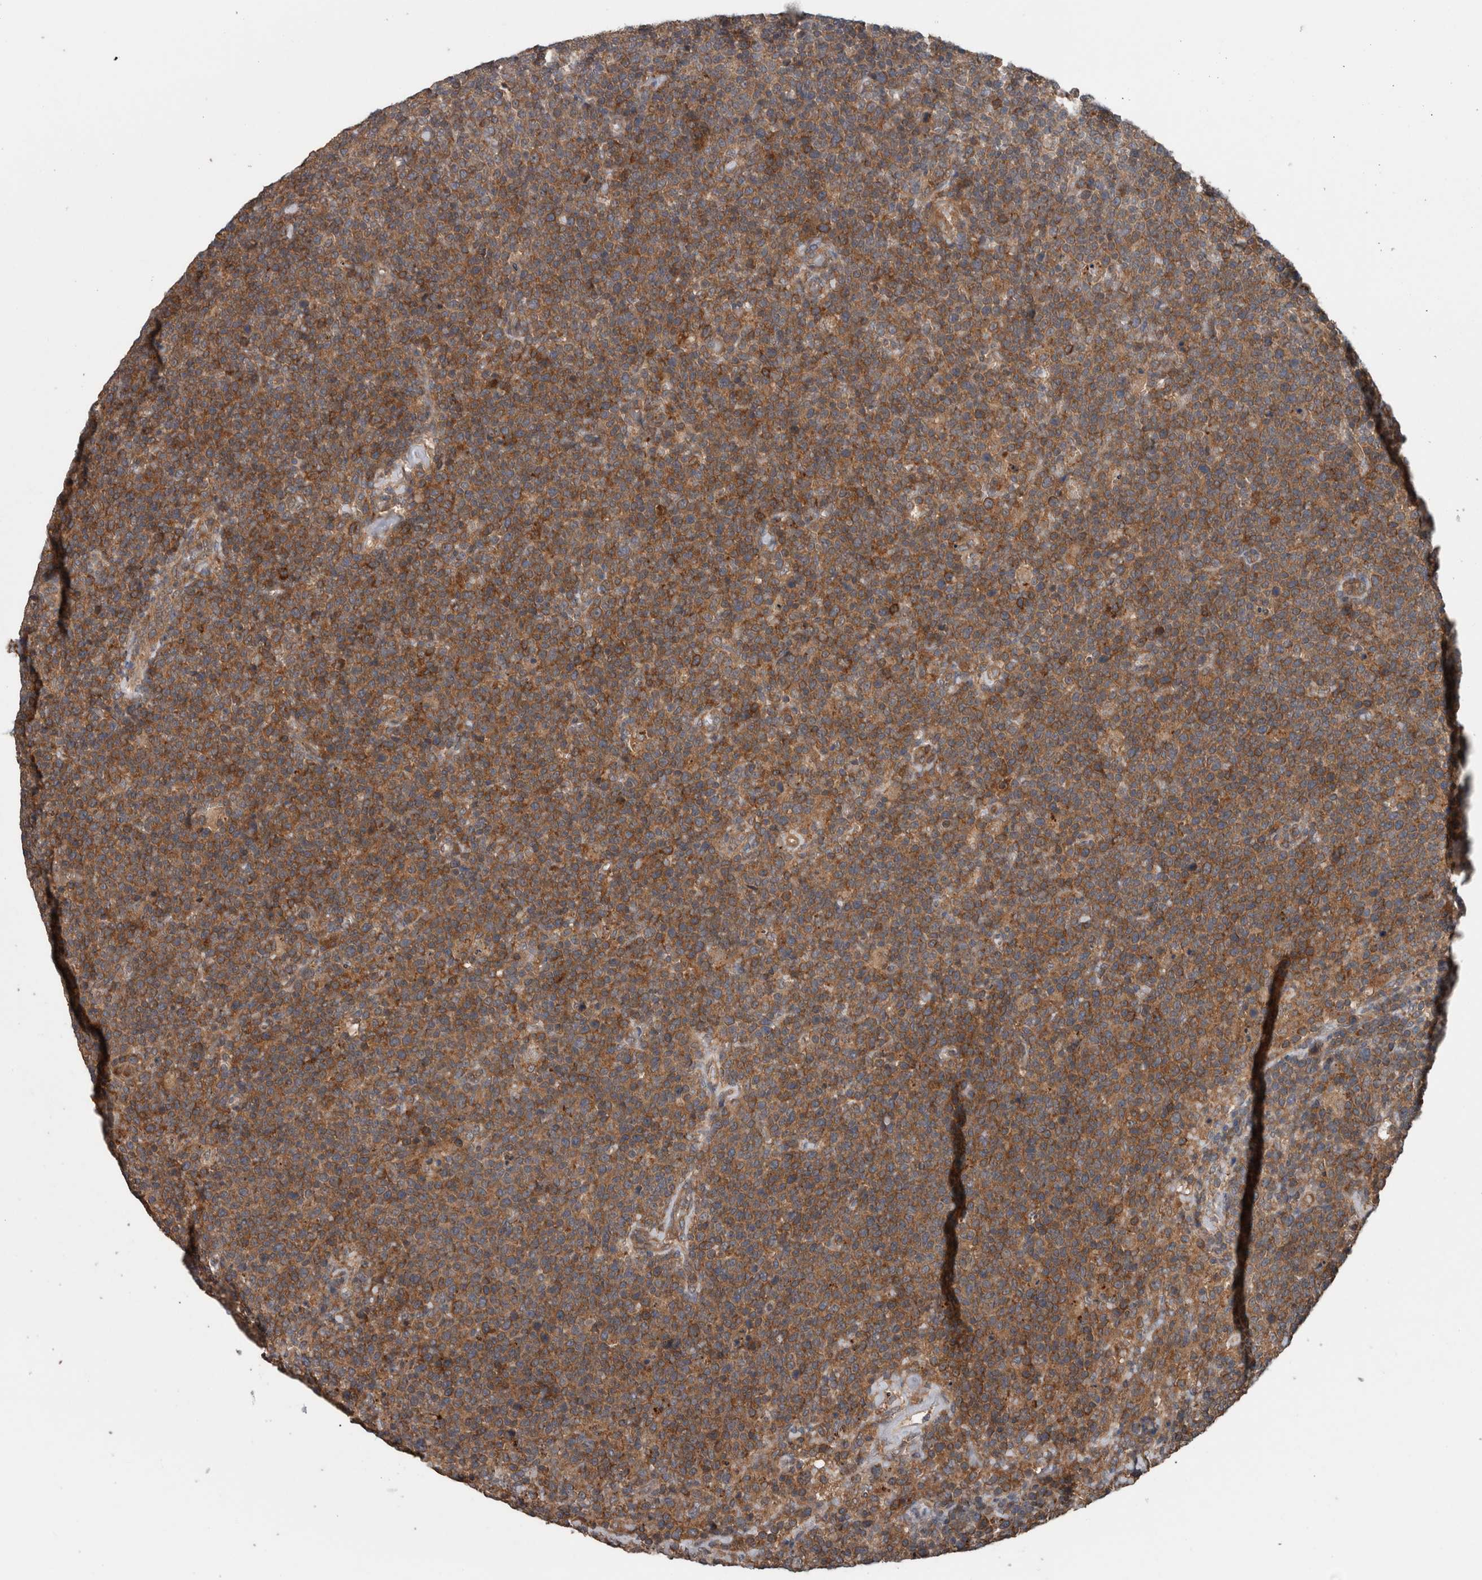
{"staining": {"intensity": "moderate", "quantity": ">75%", "location": "cytoplasmic/membranous"}, "tissue": "lymphoma", "cell_type": "Tumor cells", "image_type": "cancer", "snomed": [{"axis": "morphology", "description": "Malignant lymphoma, non-Hodgkin's type, High grade"}, {"axis": "topography", "description": "Lymph node"}], "caption": "Protein expression analysis of lymphoma displays moderate cytoplasmic/membranous positivity in about >75% of tumor cells. Using DAB (3,3'-diaminobenzidine) (brown) and hematoxylin (blue) stains, captured at high magnification using brightfield microscopy.", "gene": "RIOK3", "patient": {"sex": "male", "age": 61}}